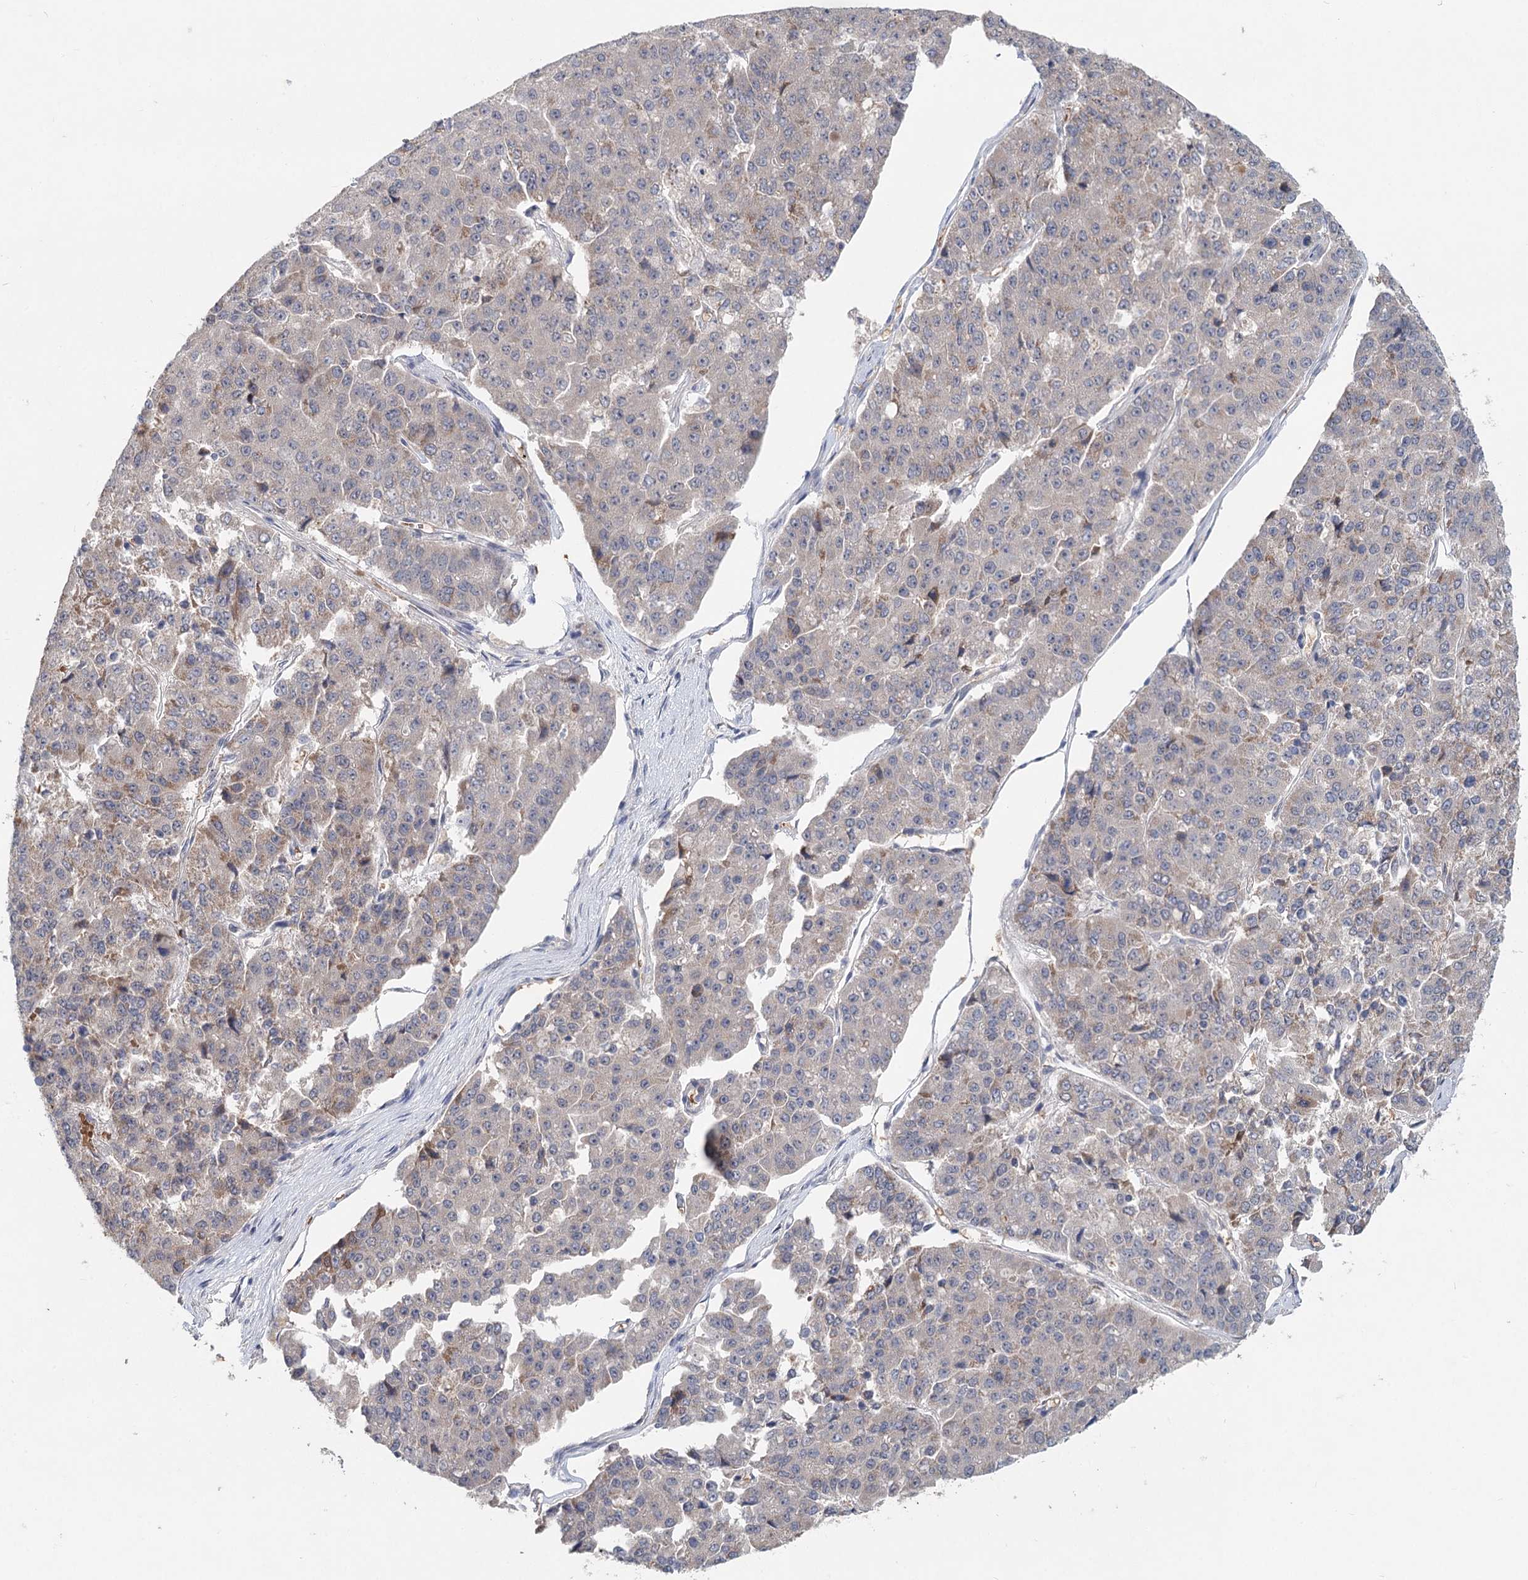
{"staining": {"intensity": "weak", "quantity": "<25%", "location": "cytoplasmic/membranous"}, "tissue": "pancreatic cancer", "cell_type": "Tumor cells", "image_type": "cancer", "snomed": [{"axis": "morphology", "description": "Adenocarcinoma, NOS"}, {"axis": "topography", "description": "Pancreas"}], "caption": "Histopathology image shows no significant protein staining in tumor cells of pancreatic cancer (adenocarcinoma).", "gene": "FBXO7", "patient": {"sex": "male", "age": 50}}